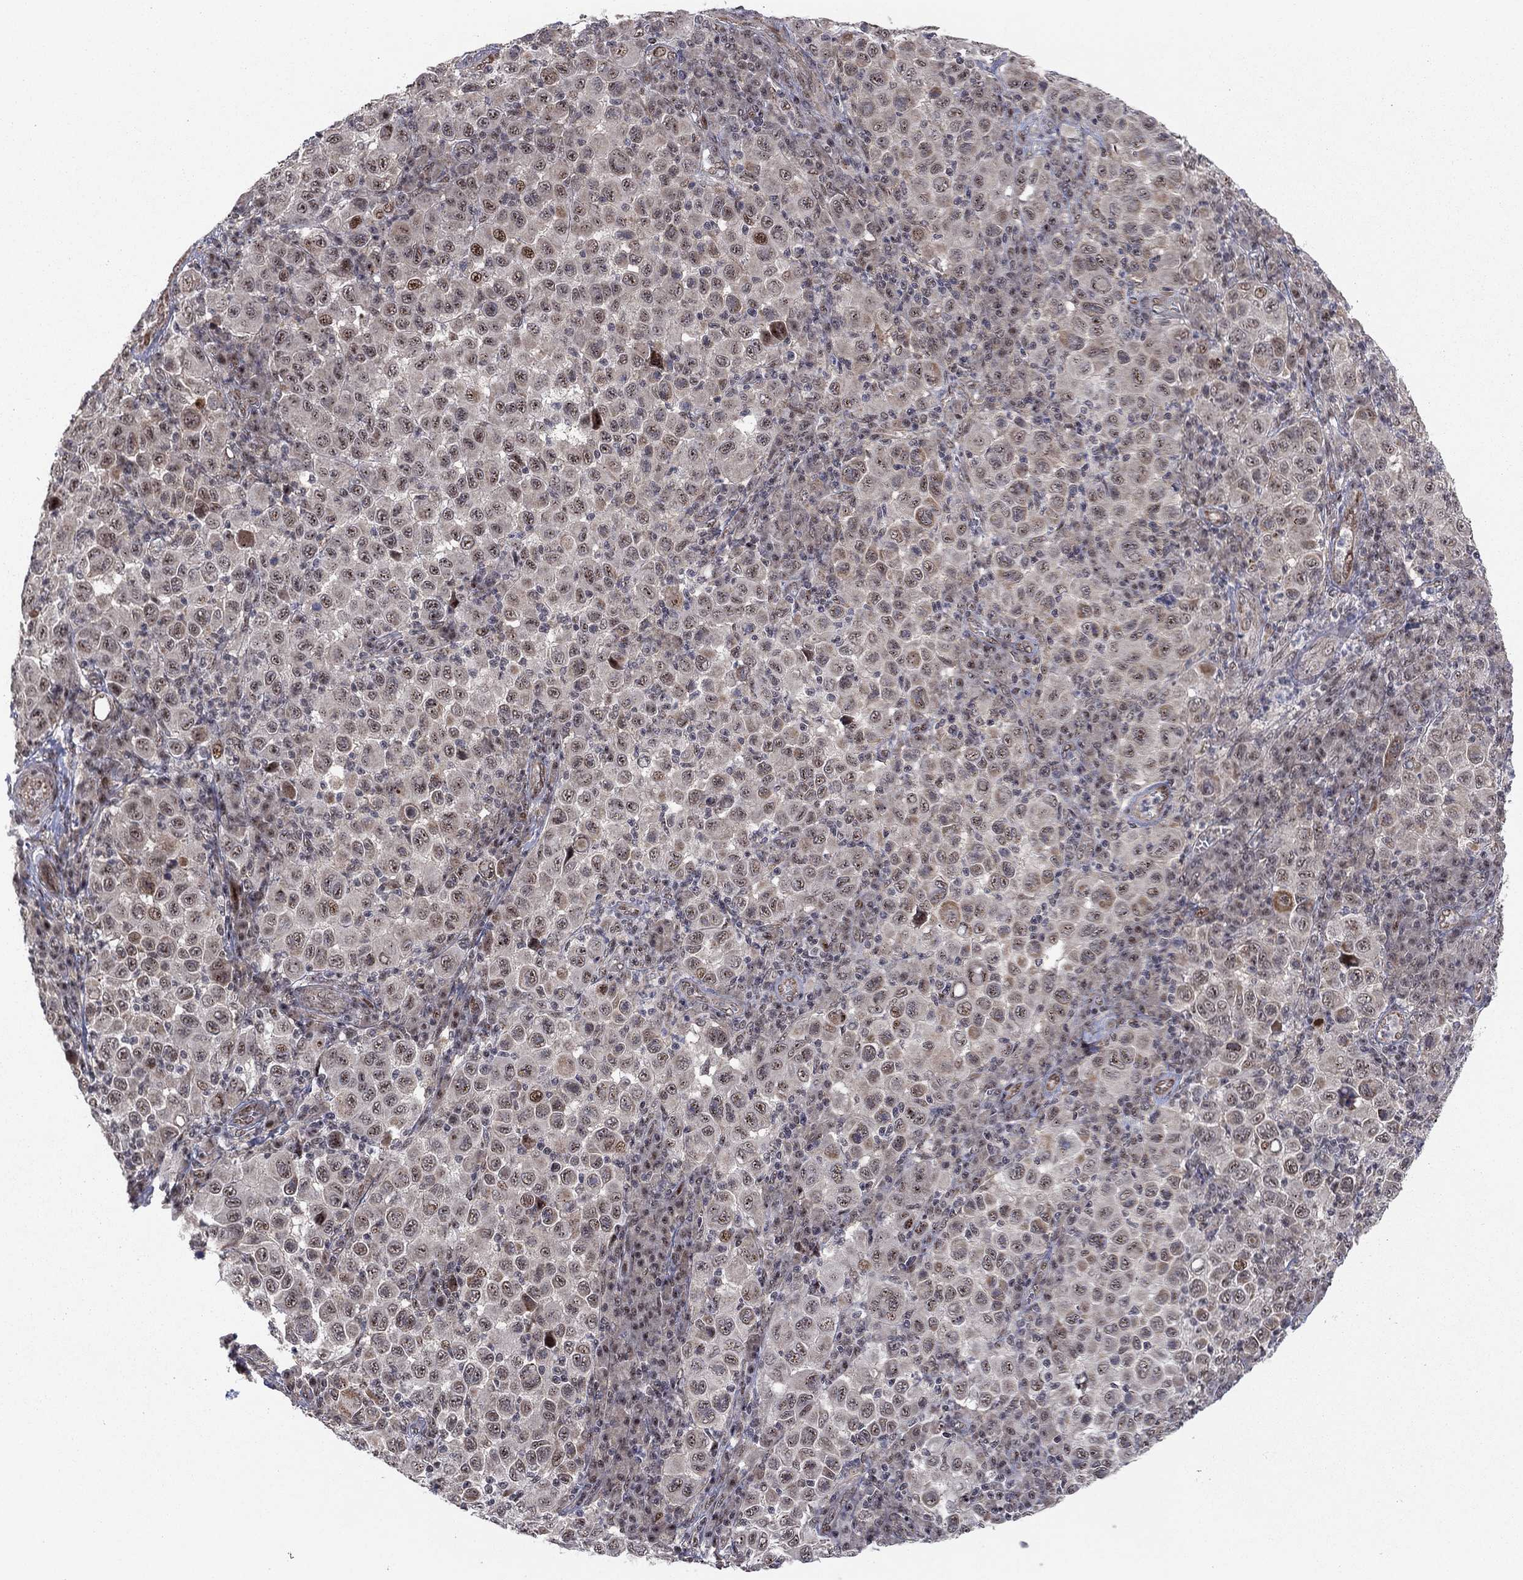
{"staining": {"intensity": "weak", "quantity": "<25%", "location": "nuclear"}, "tissue": "melanoma", "cell_type": "Tumor cells", "image_type": "cancer", "snomed": [{"axis": "morphology", "description": "Malignant melanoma, NOS"}, {"axis": "topography", "description": "Skin"}], "caption": "Melanoma stained for a protein using immunohistochemistry (IHC) displays no positivity tumor cells.", "gene": "ZNF395", "patient": {"sex": "female", "age": 57}}